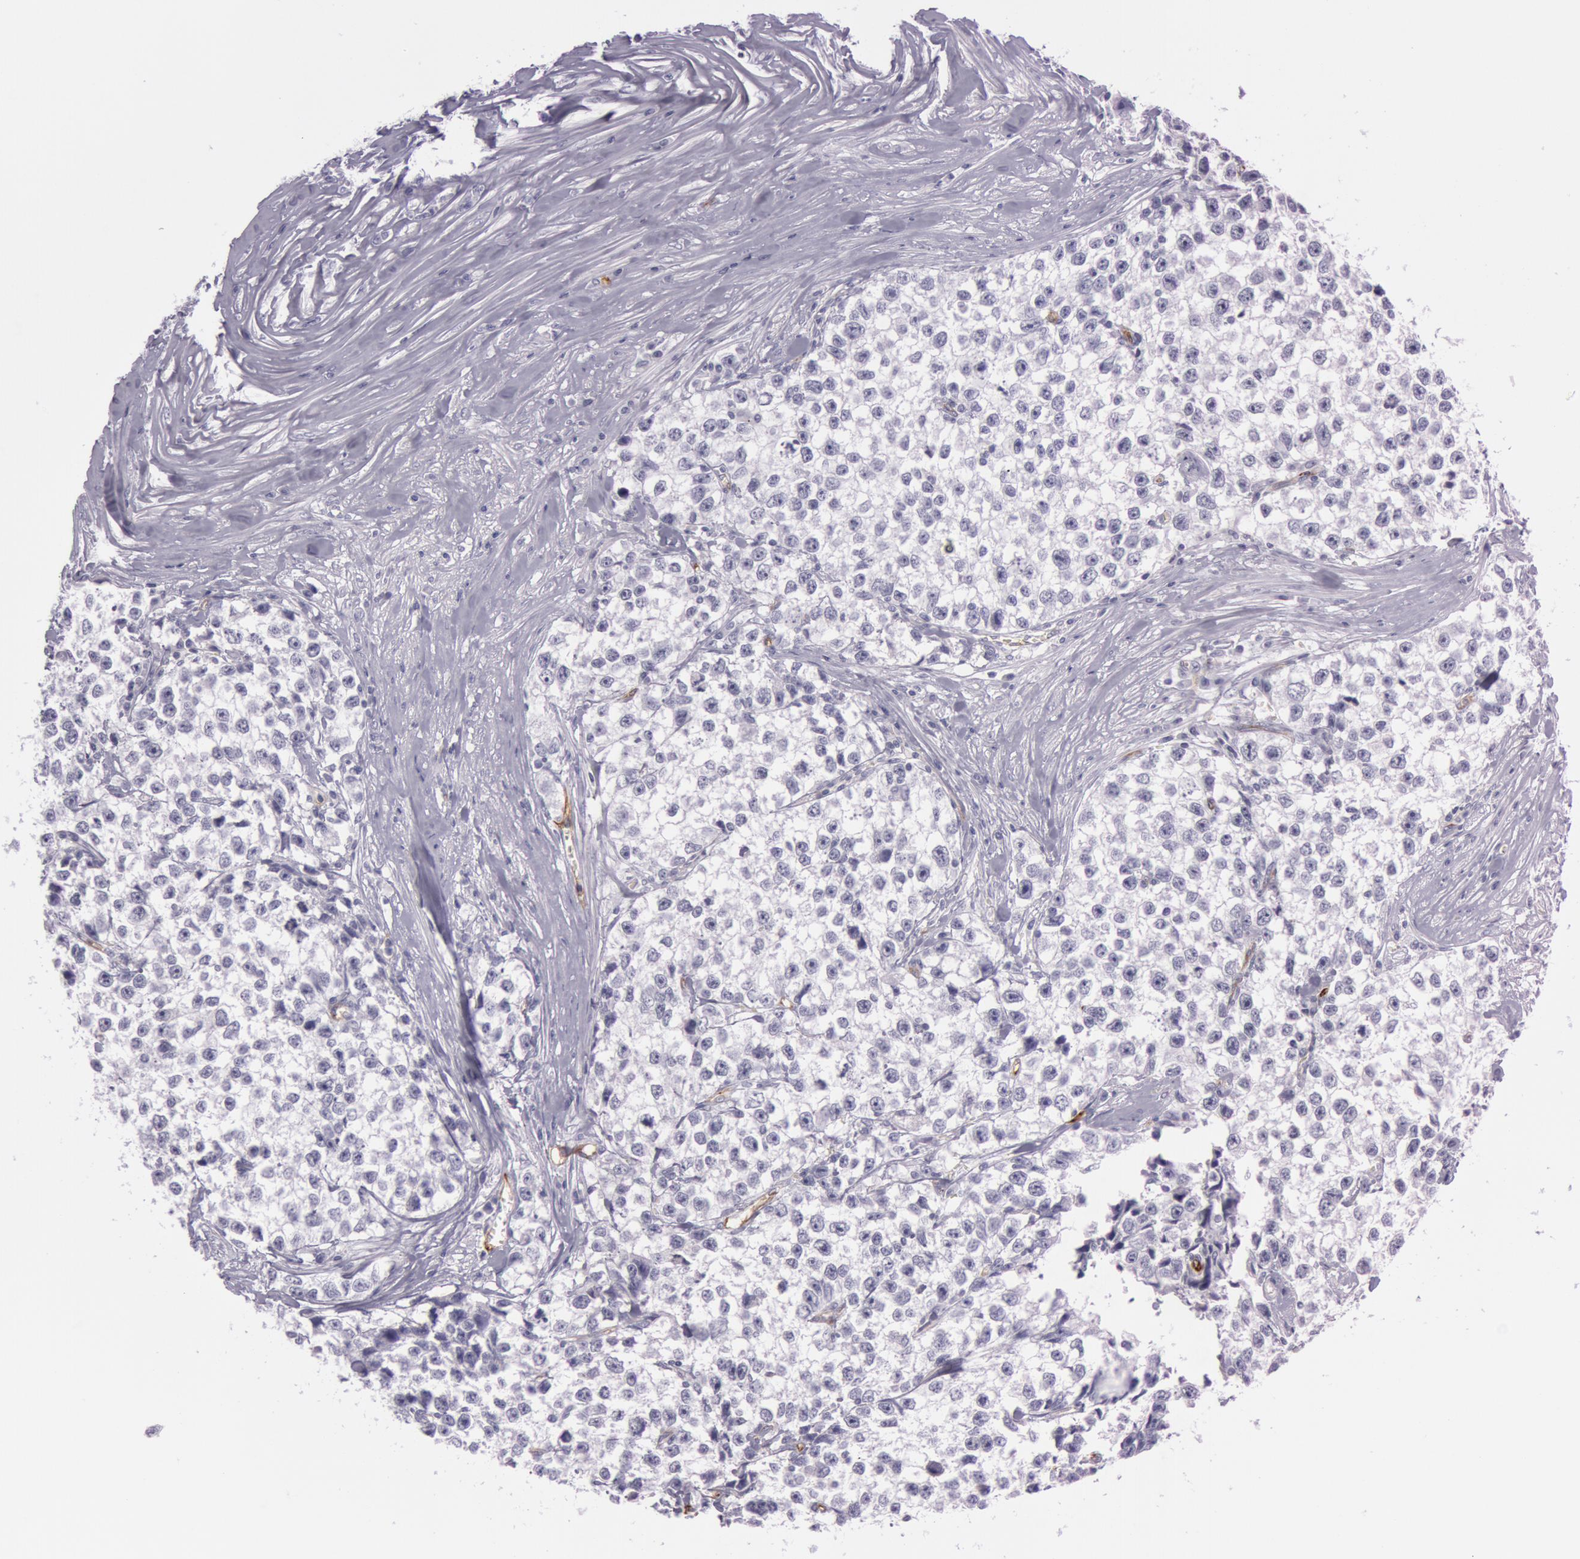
{"staining": {"intensity": "negative", "quantity": "none", "location": "none"}, "tissue": "testis cancer", "cell_type": "Tumor cells", "image_type": "cancer", "snomed": [{"axis": "morphology", "description": "Seminoma, NOS"}, {"axis": "morphology", "description": "Carcinoma, Embryonal, NOS"}, {"axis": "topography", "description": "Testis"}], "caption": "Histopathology image shows no significant protein expression in tumor cells of testis cancer (embryonal carcinoma).", "gene": "FOLH1", "patient": {"sex": "male", "age": 30}}